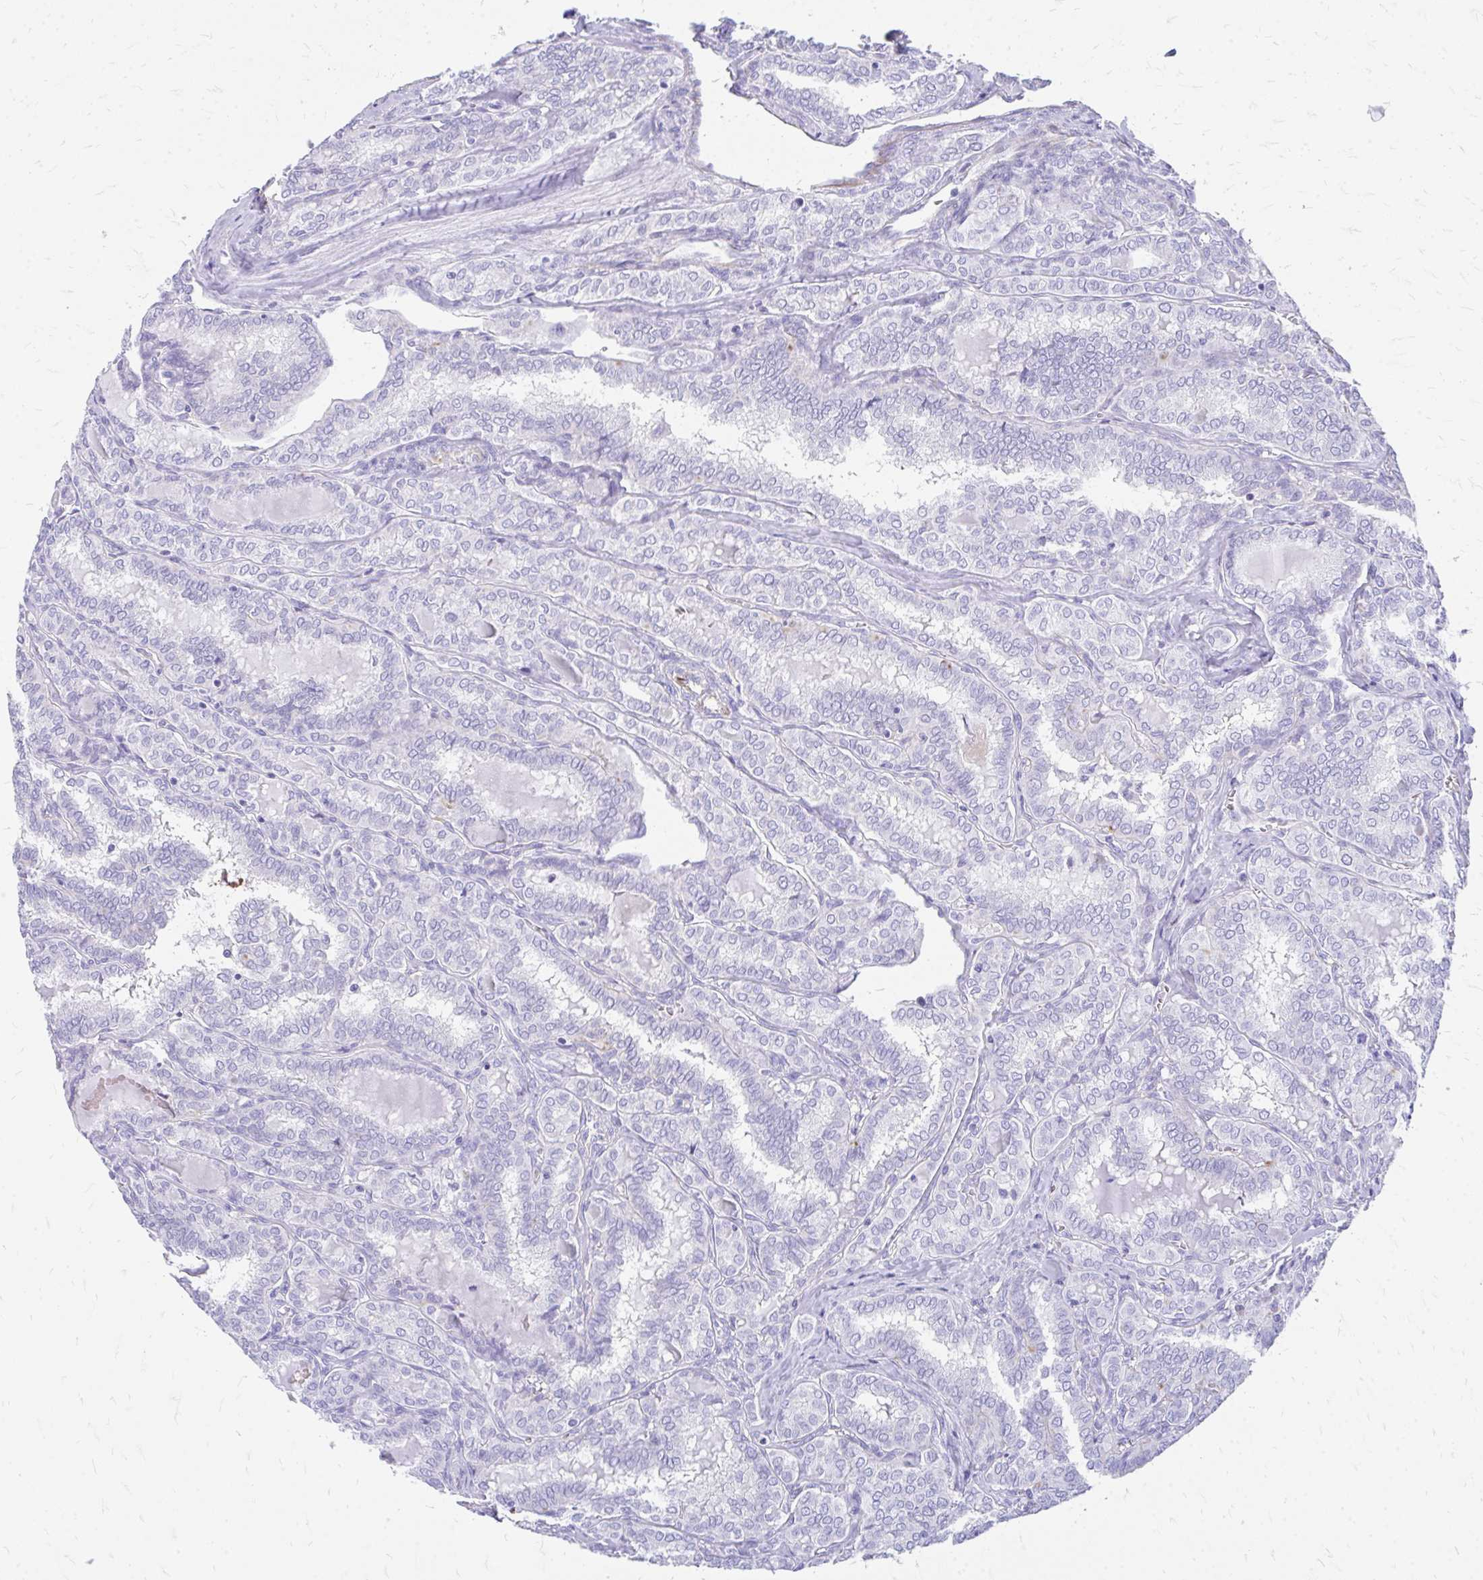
{"staining": {"intensity": "negative", "quantity": "none", "location": "none"}, "tissue": "thyroid cancer", "cell_type": "Tumor cells", "image_type": "cancer", "snomed": [{"axis": "morphology", "description": "Papillary adenocarcinoma, NOS"}, {"axis": "topography", "description": "Thyroid gland"}], "caption": "Immunohistochemistry (IHC) image of papillary adenocarcinoma (thyroid) stained for a protein (brown), which reveals no staining in tumor cells. (DAB immunohistochemistry with hematoxylin counter stain).", "gene": "ZNF699", "patient": {"sex": "female", "age": 30}}